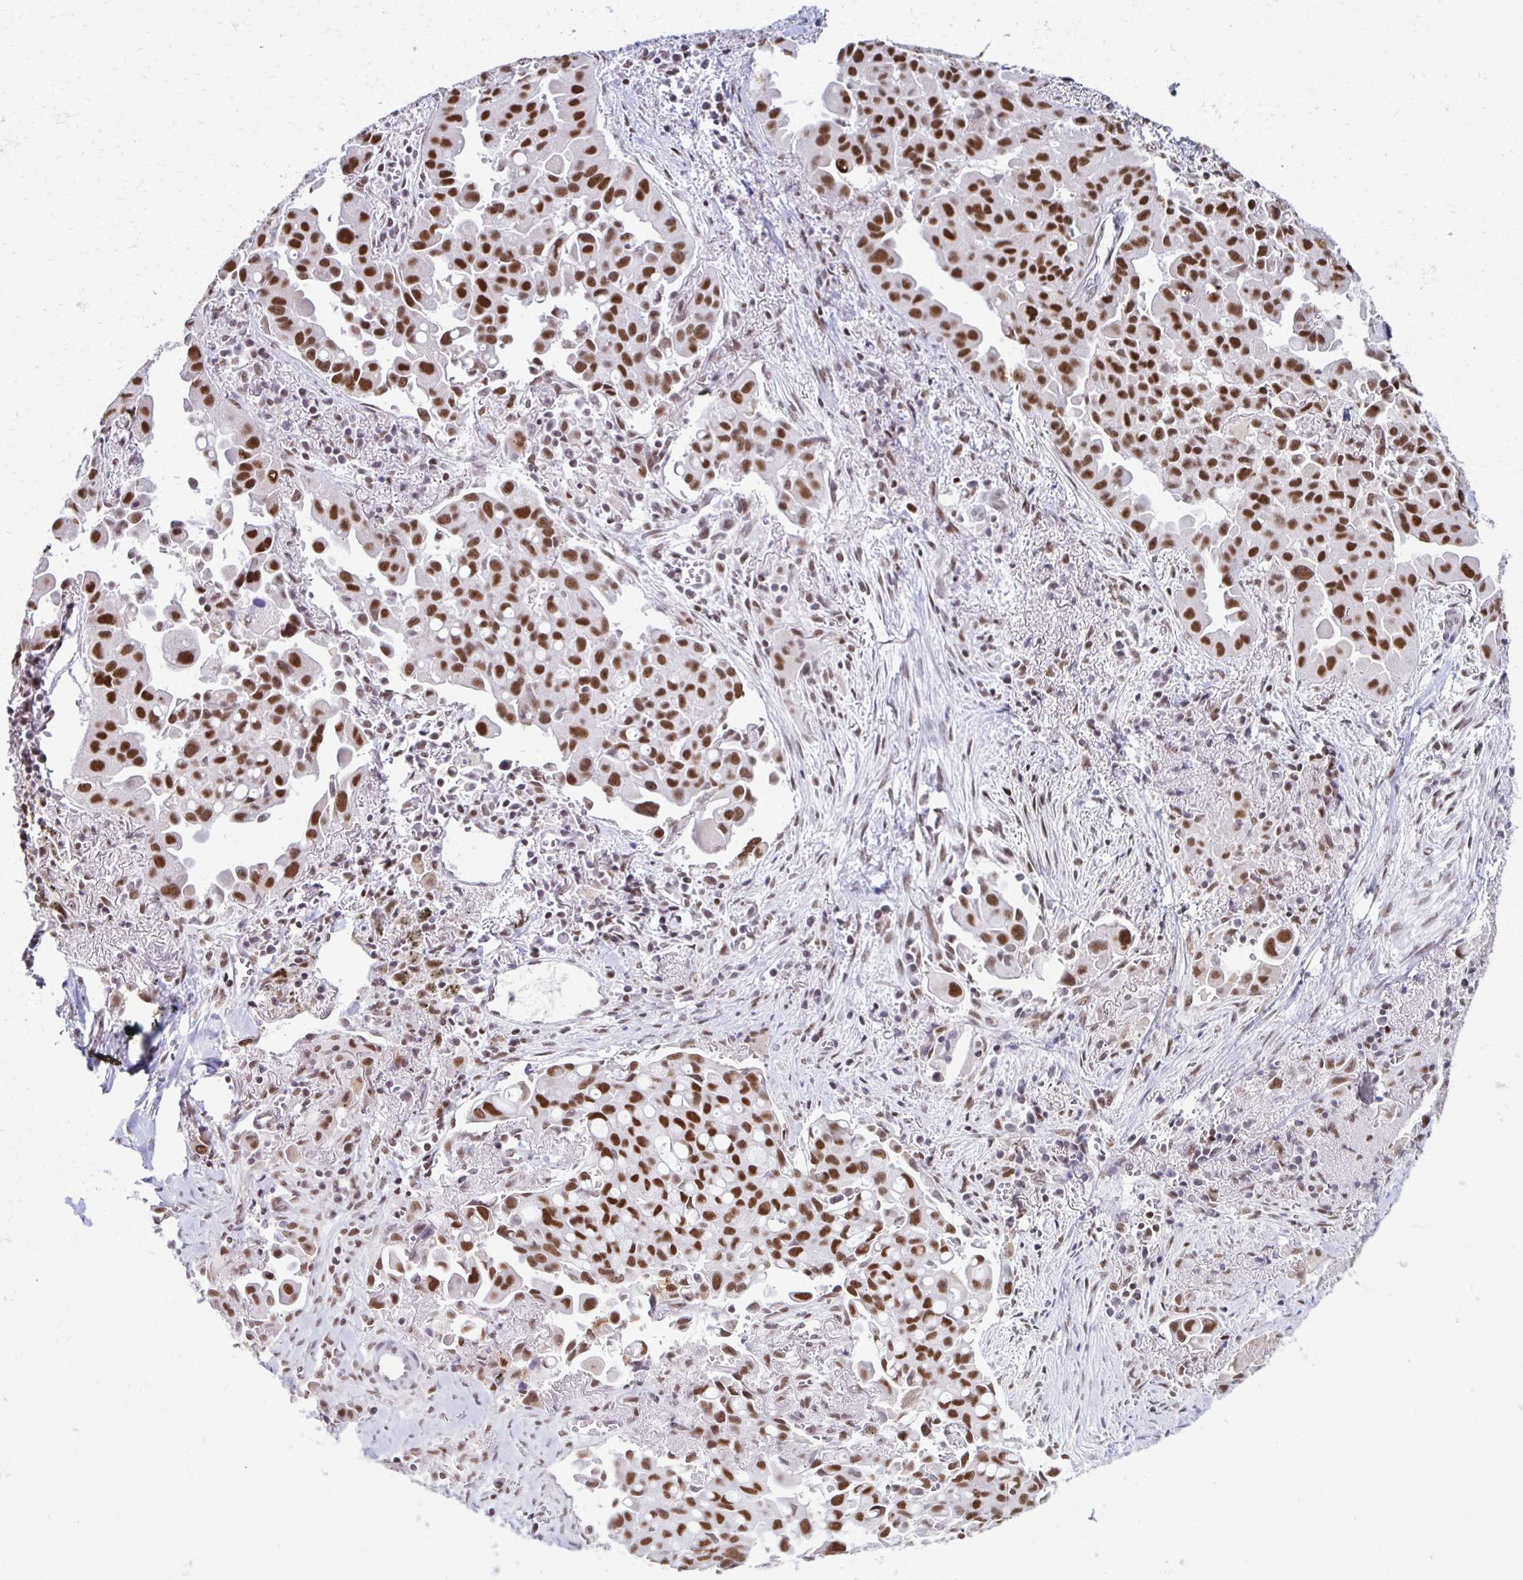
{"staining": {"intensity": "moderate", "quantity": ">75%", "location": "nuclear"}, "tissue": "lung cancer", "cell_type": "Tumor cells", "image_type": "cancer", "snomed": [{"axis": "morphology", "description": "Adenocarcinoma, NOS"}, {"axis": "topography", "description": "Lung"}], "caption": "Tumor cells exhibit moderate nuclear positivity in about >75% of cells in lung cancer.", "gene": "IRF7", "patient": {"sex": "male", "age": 68}}